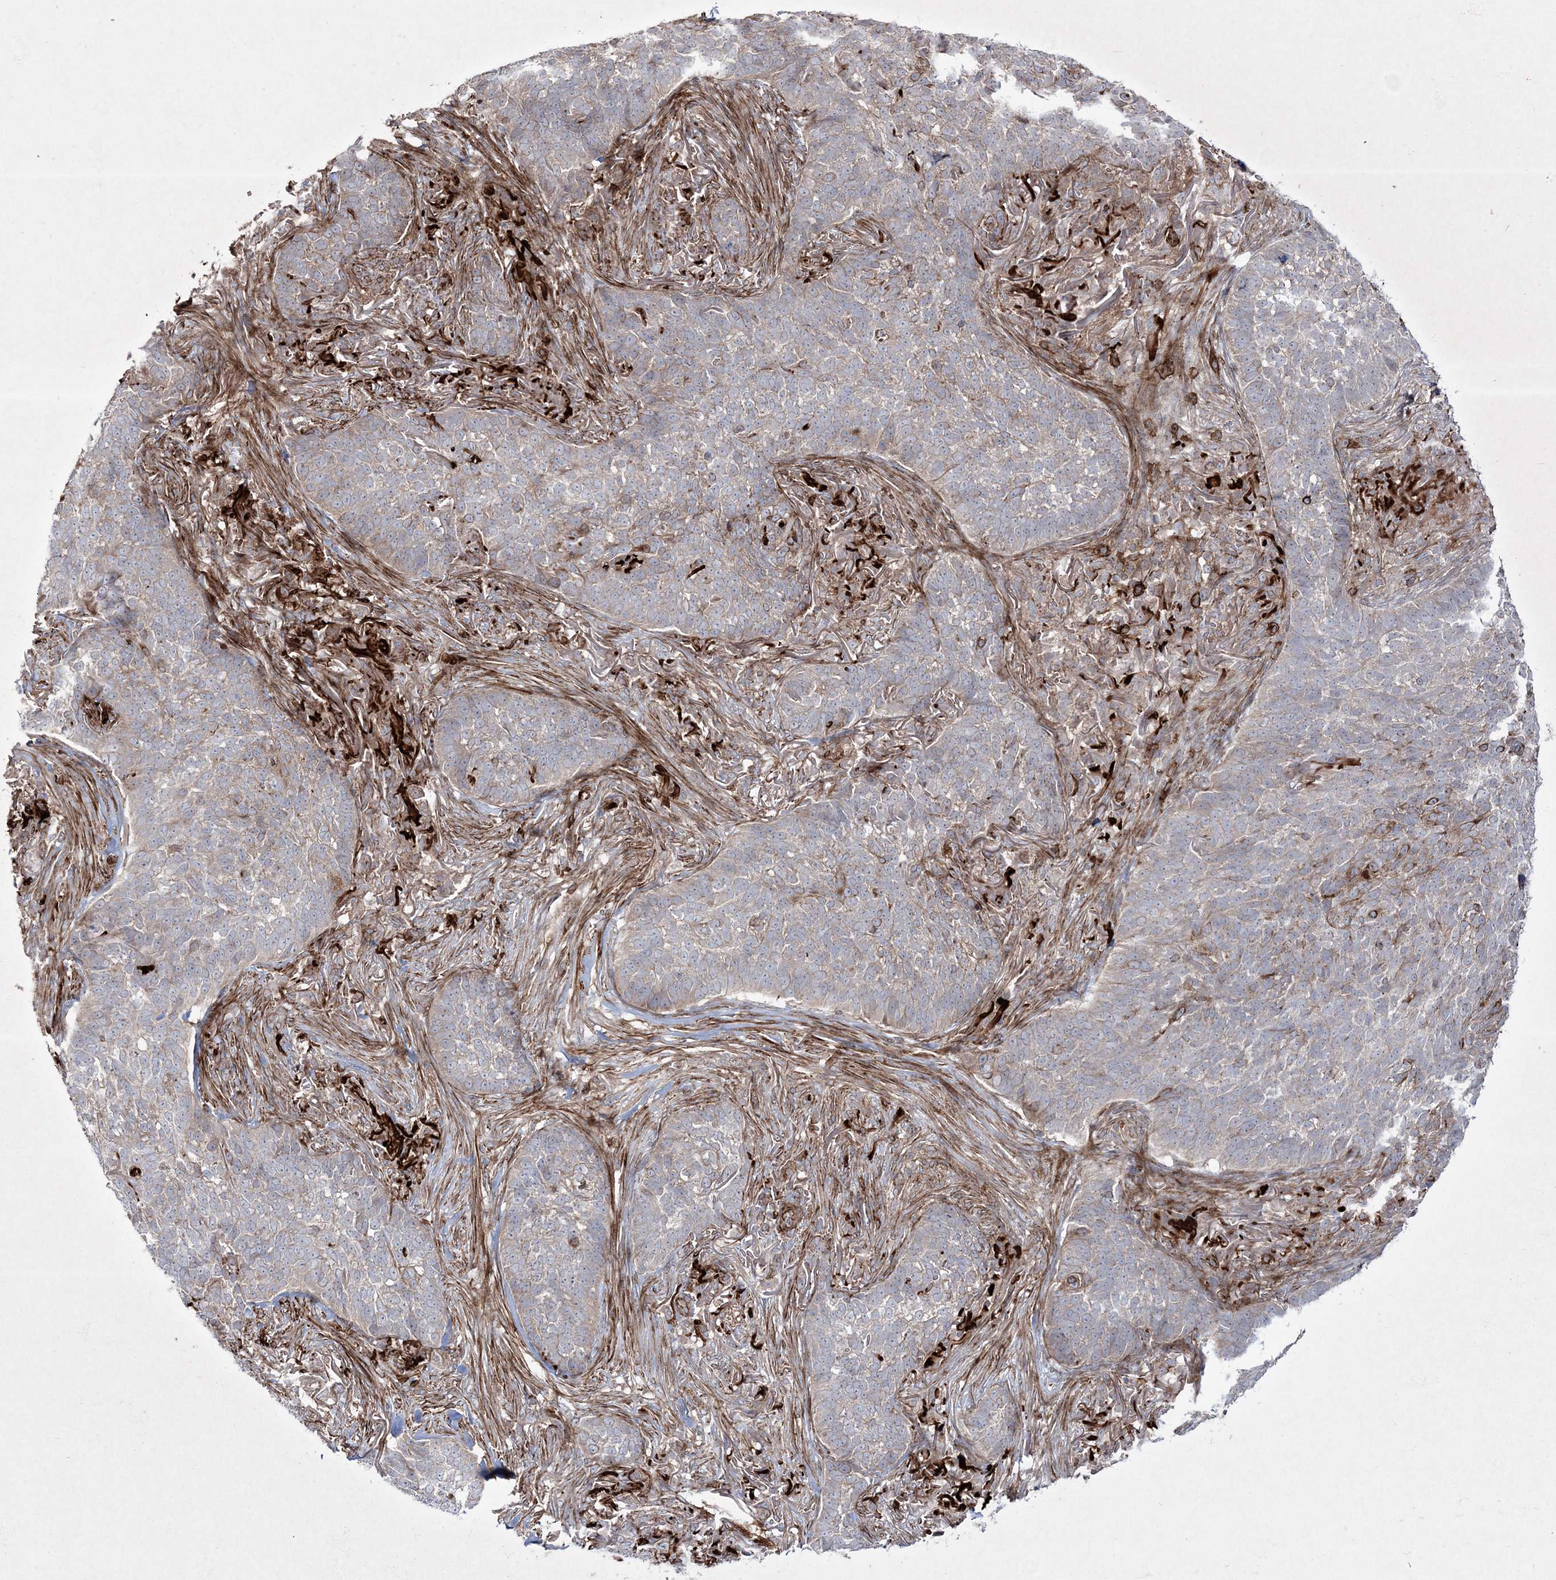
{"staining": {"intensity": "weak", "quantity": "<25%", "location": "cytoplasmic/membranous"}, "tissue": "skin cancer", "cell_type": "Tumor cells", "image_type": "cancer", "snomed": [{"axis": "morphology", "description": "Basal cell carcinoma"}, {"axis": "topography", "description": "Skin"}], "caption": "An image of basal cell carcinoma (skin) stained for a protein reveals no brown staining in tumor cells.", "gene": "RICTOR", "patient": {"sex": "male", "age": 85}}